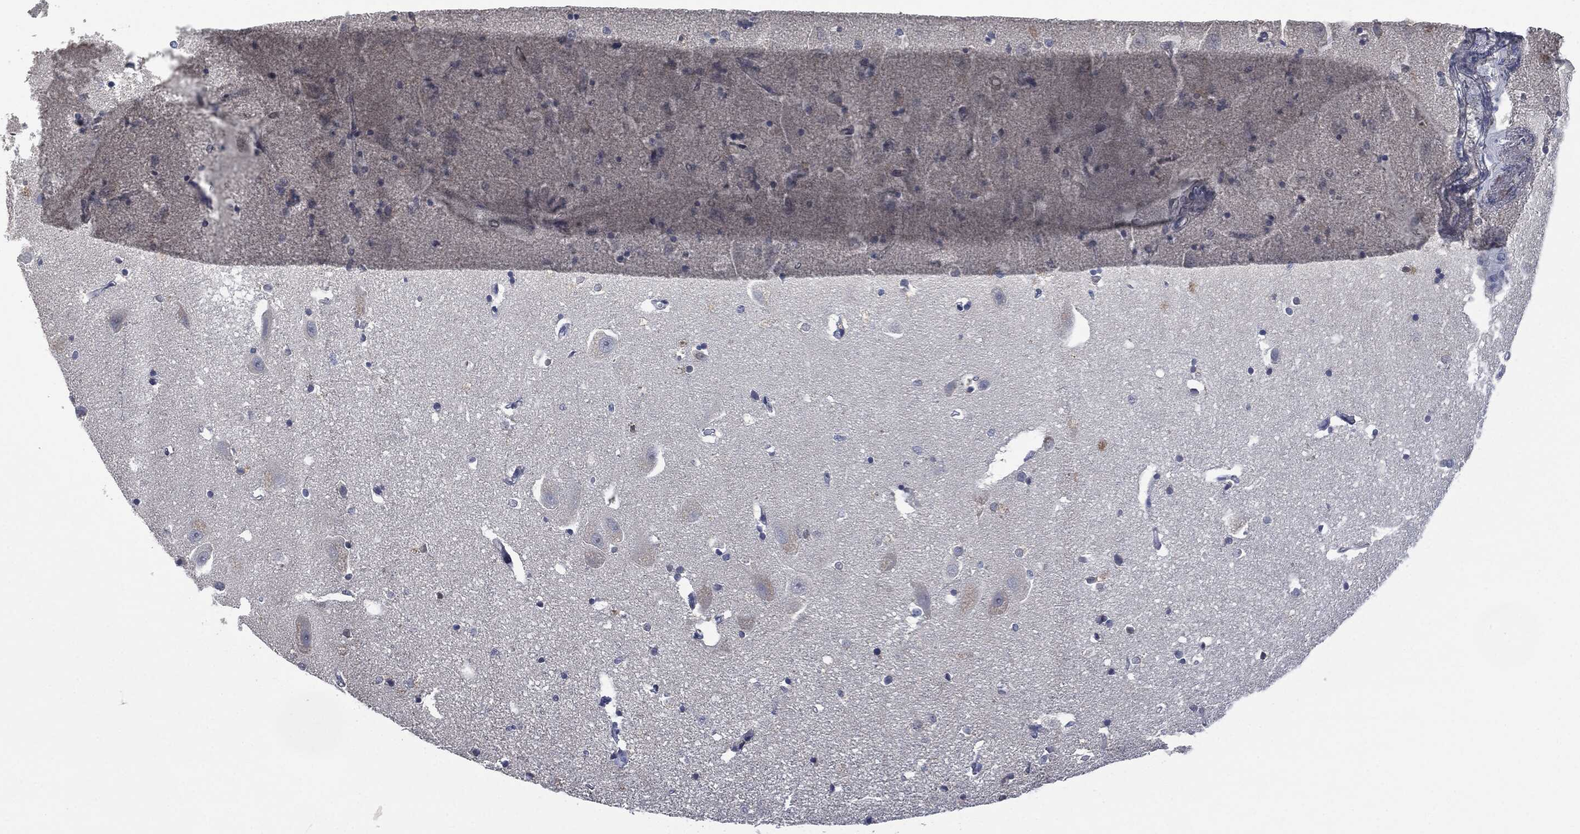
{"staining": {"intensity": "negative", "quantity": "none", "location": "none"}, "tissue": "hippocampus", "cell_type": "Glial cells", "image_type": "normal", "snomed": [{"axis": "morphology", "description": "Normal tissue, NOS"}, {"axis": "topography", "description": "Lateral ventricle wall"}, {"axis": "topography", "description": "Hippocampus"}], "caption": "Immunohistochemistry (IHC) histopathology image of benign human hippocampus stained for a protein (brown), which shows no expression in glial cells. (DAB immunohistochemistry (IHC) with hematoxylin counter stain).", "gene": "IL1RN", "patient": {"sex": "female", "age": 63}}